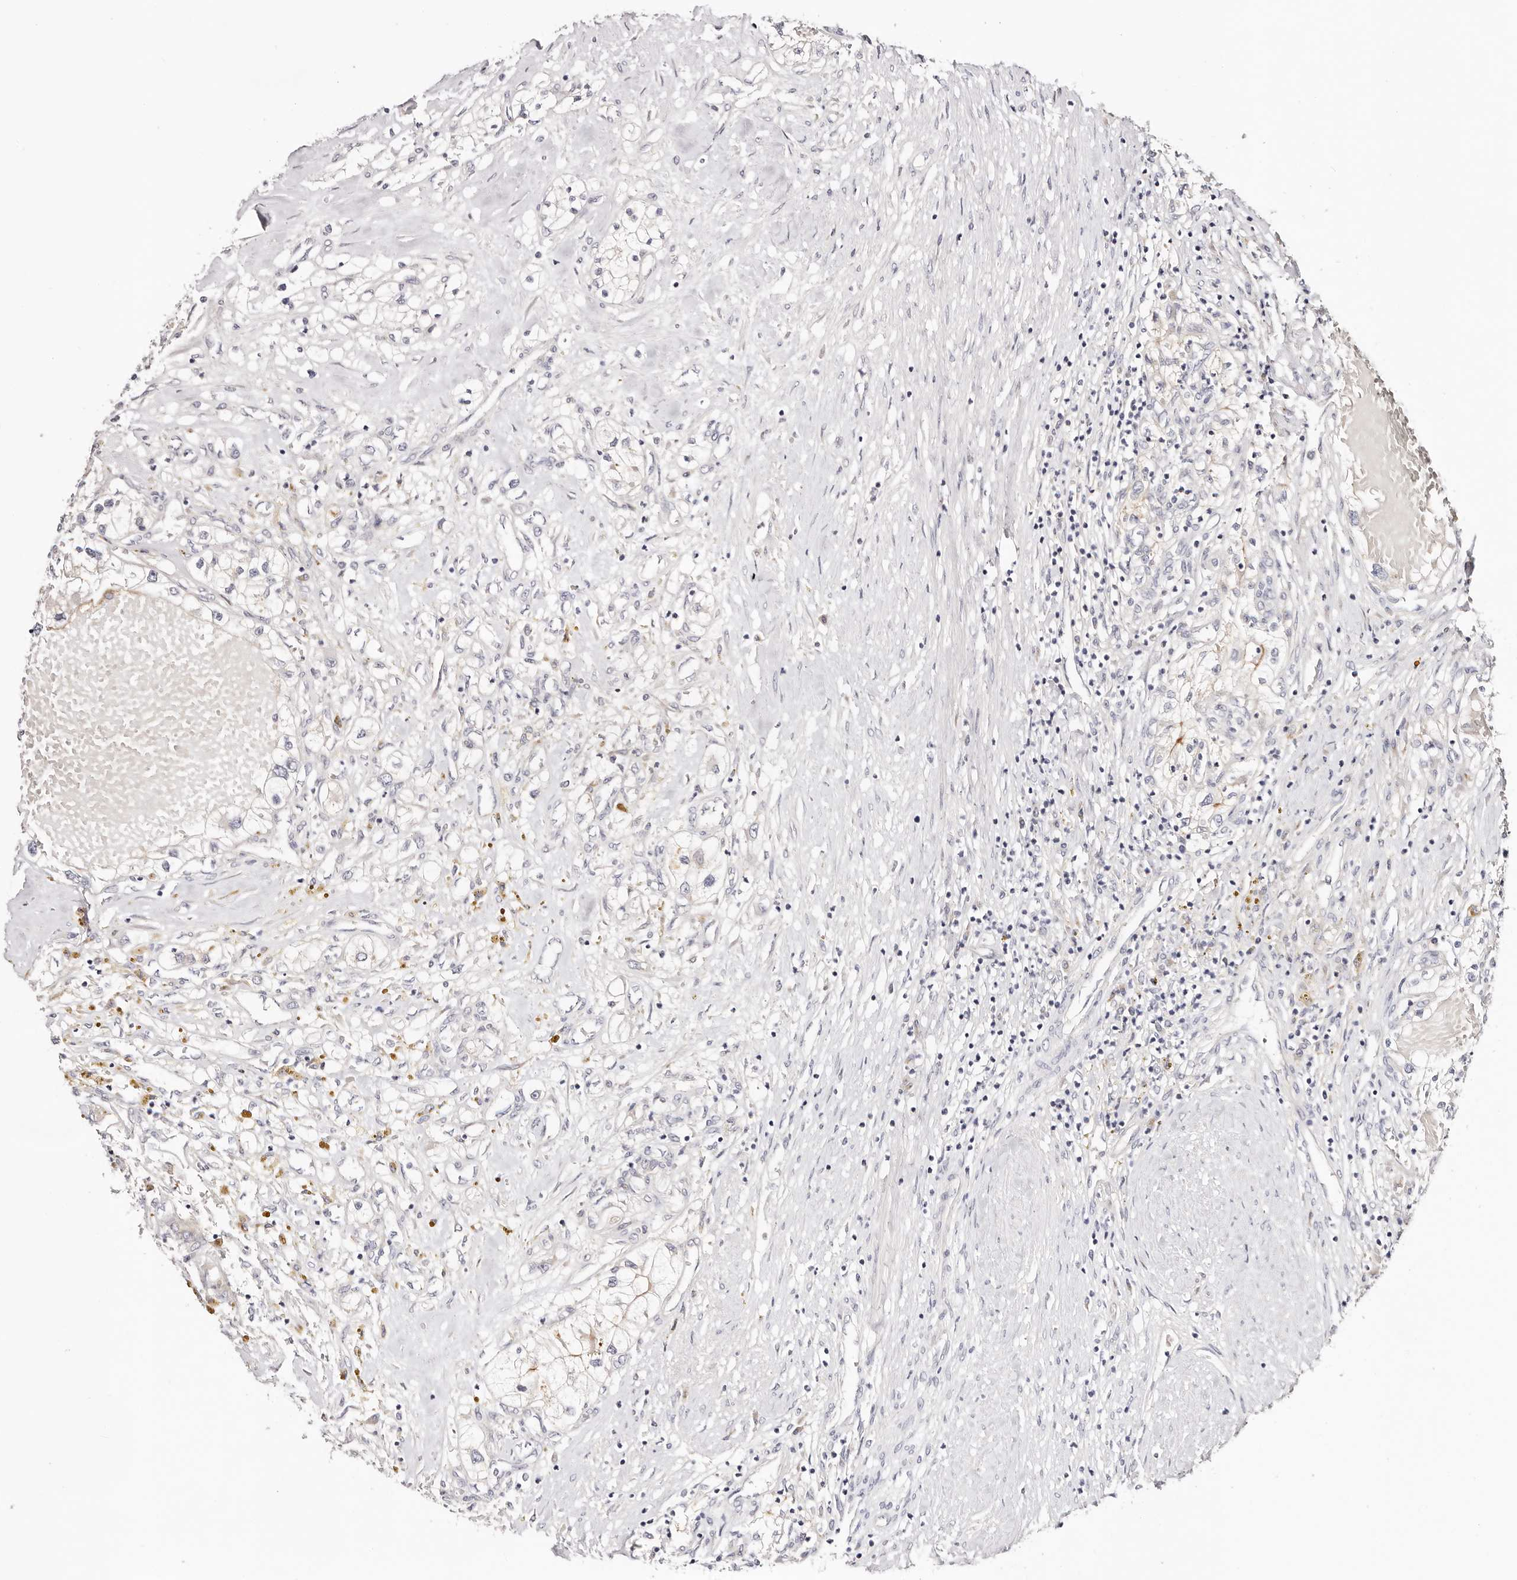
{"staining": {"intensity": "negative", "quantity": "none", "location": "none"}, "tissue": "renal cancer", "cell_type": "Tumor cells", "image_type": "cancer", "snomed": [{"axis": "morphology", "description": "Normal tissue, NOS"}, {"axis": "morphology", "description": "Adenocarcinoma, NOS"}, {"axis": "topography", "description": "Kidney"}], "caption": "Immunohistochemical staining of adenocarcinoma (renal) exhibits no significant expression in tumor cells.", "gene": "DNASE1", "patient": {"sex": "male", "age": 68}}